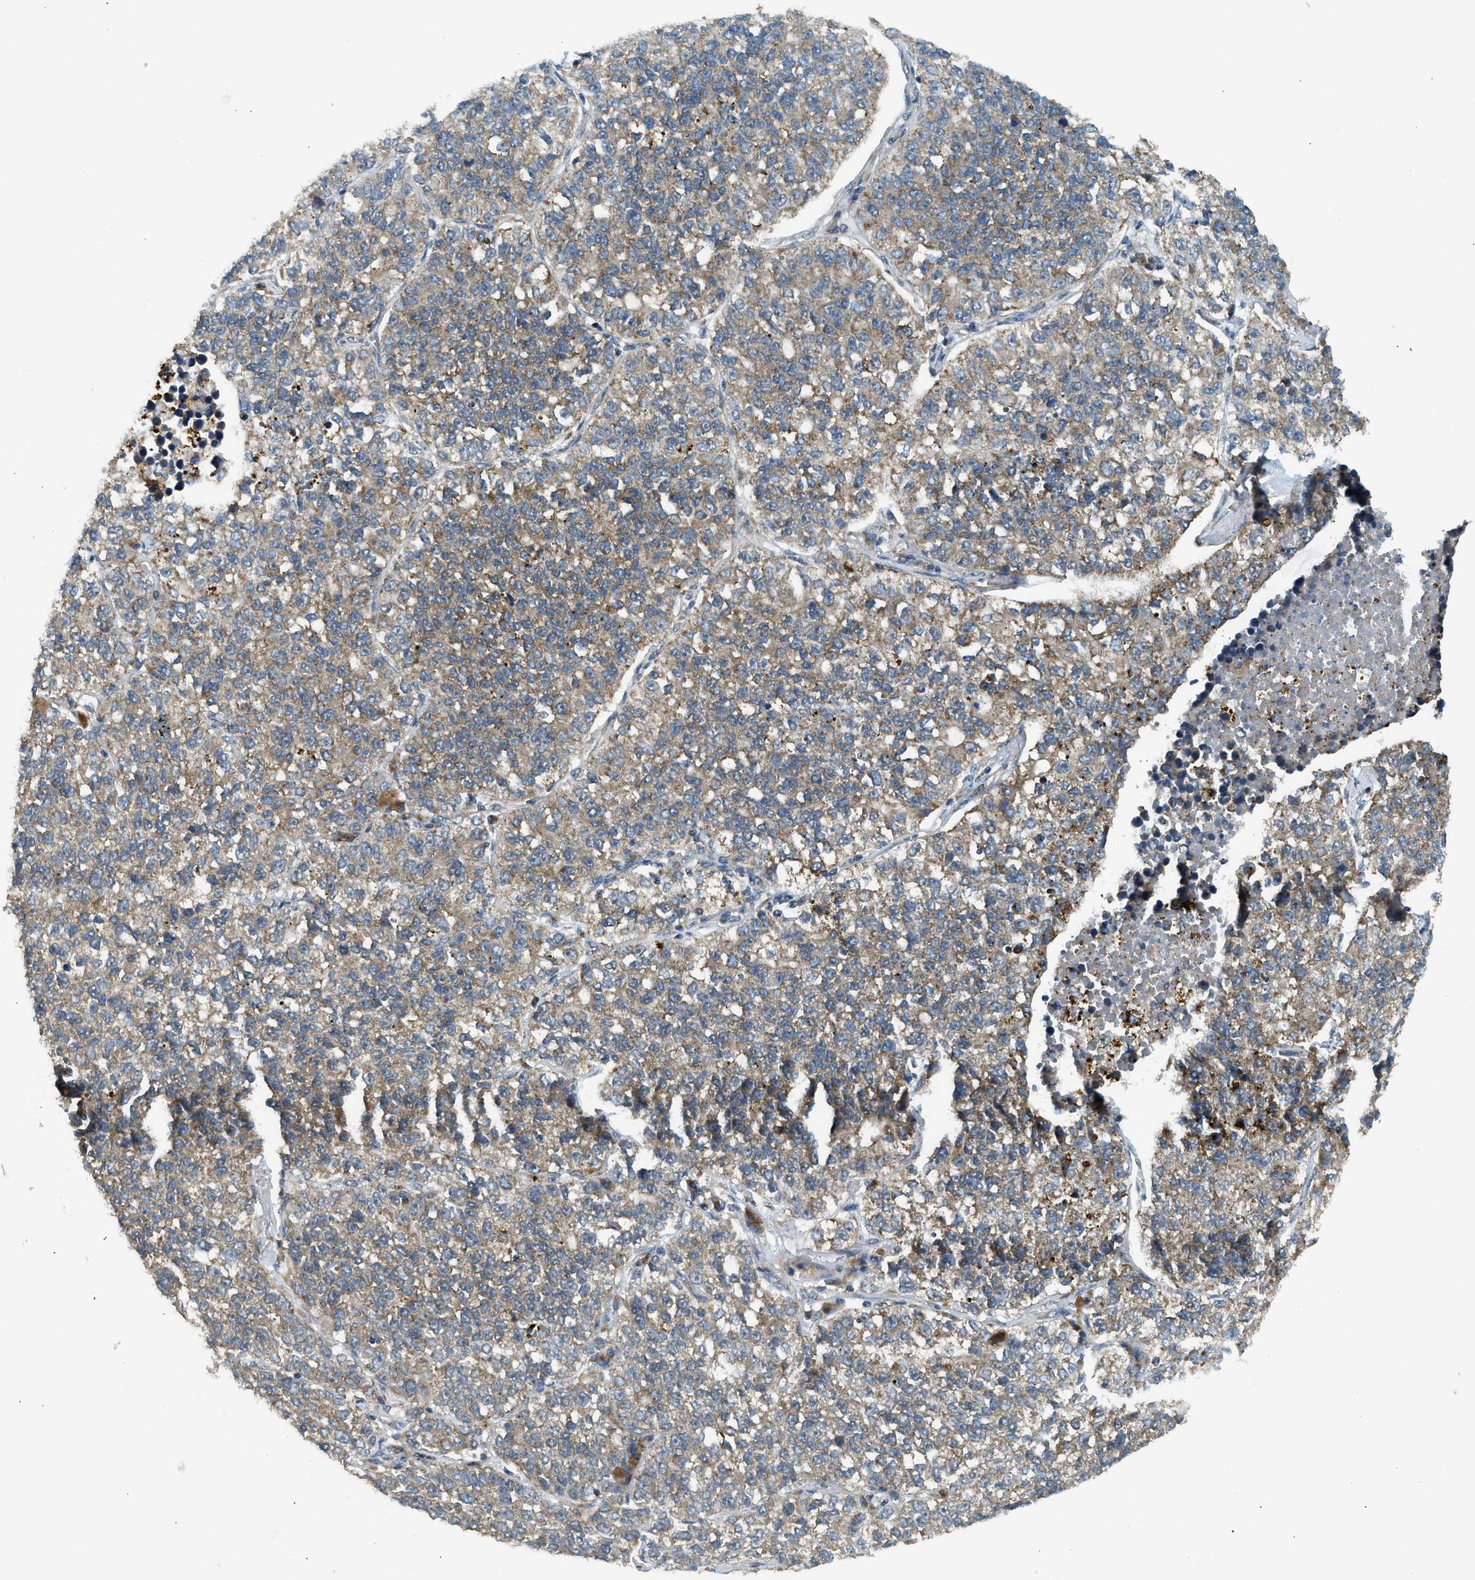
{"staining": {"intensity": "weak", "quantity": ">75%", "location": "cytoplasmic/membranous"}, "tissue": "lung cancer", "cell_type": "Tumor cells", "image_type": "cancer", "snomed": [{"axis": "morphology", "description": "Adenocarcinoma, NOS"}, {"axis": "topography", "description": "Lung"}], "caption": "Lung cancer stained with a protein marker demonstrates weak staining in tumor cells.", "gene": "STARD3", "patient": {"sex": "male", "age": 49}}